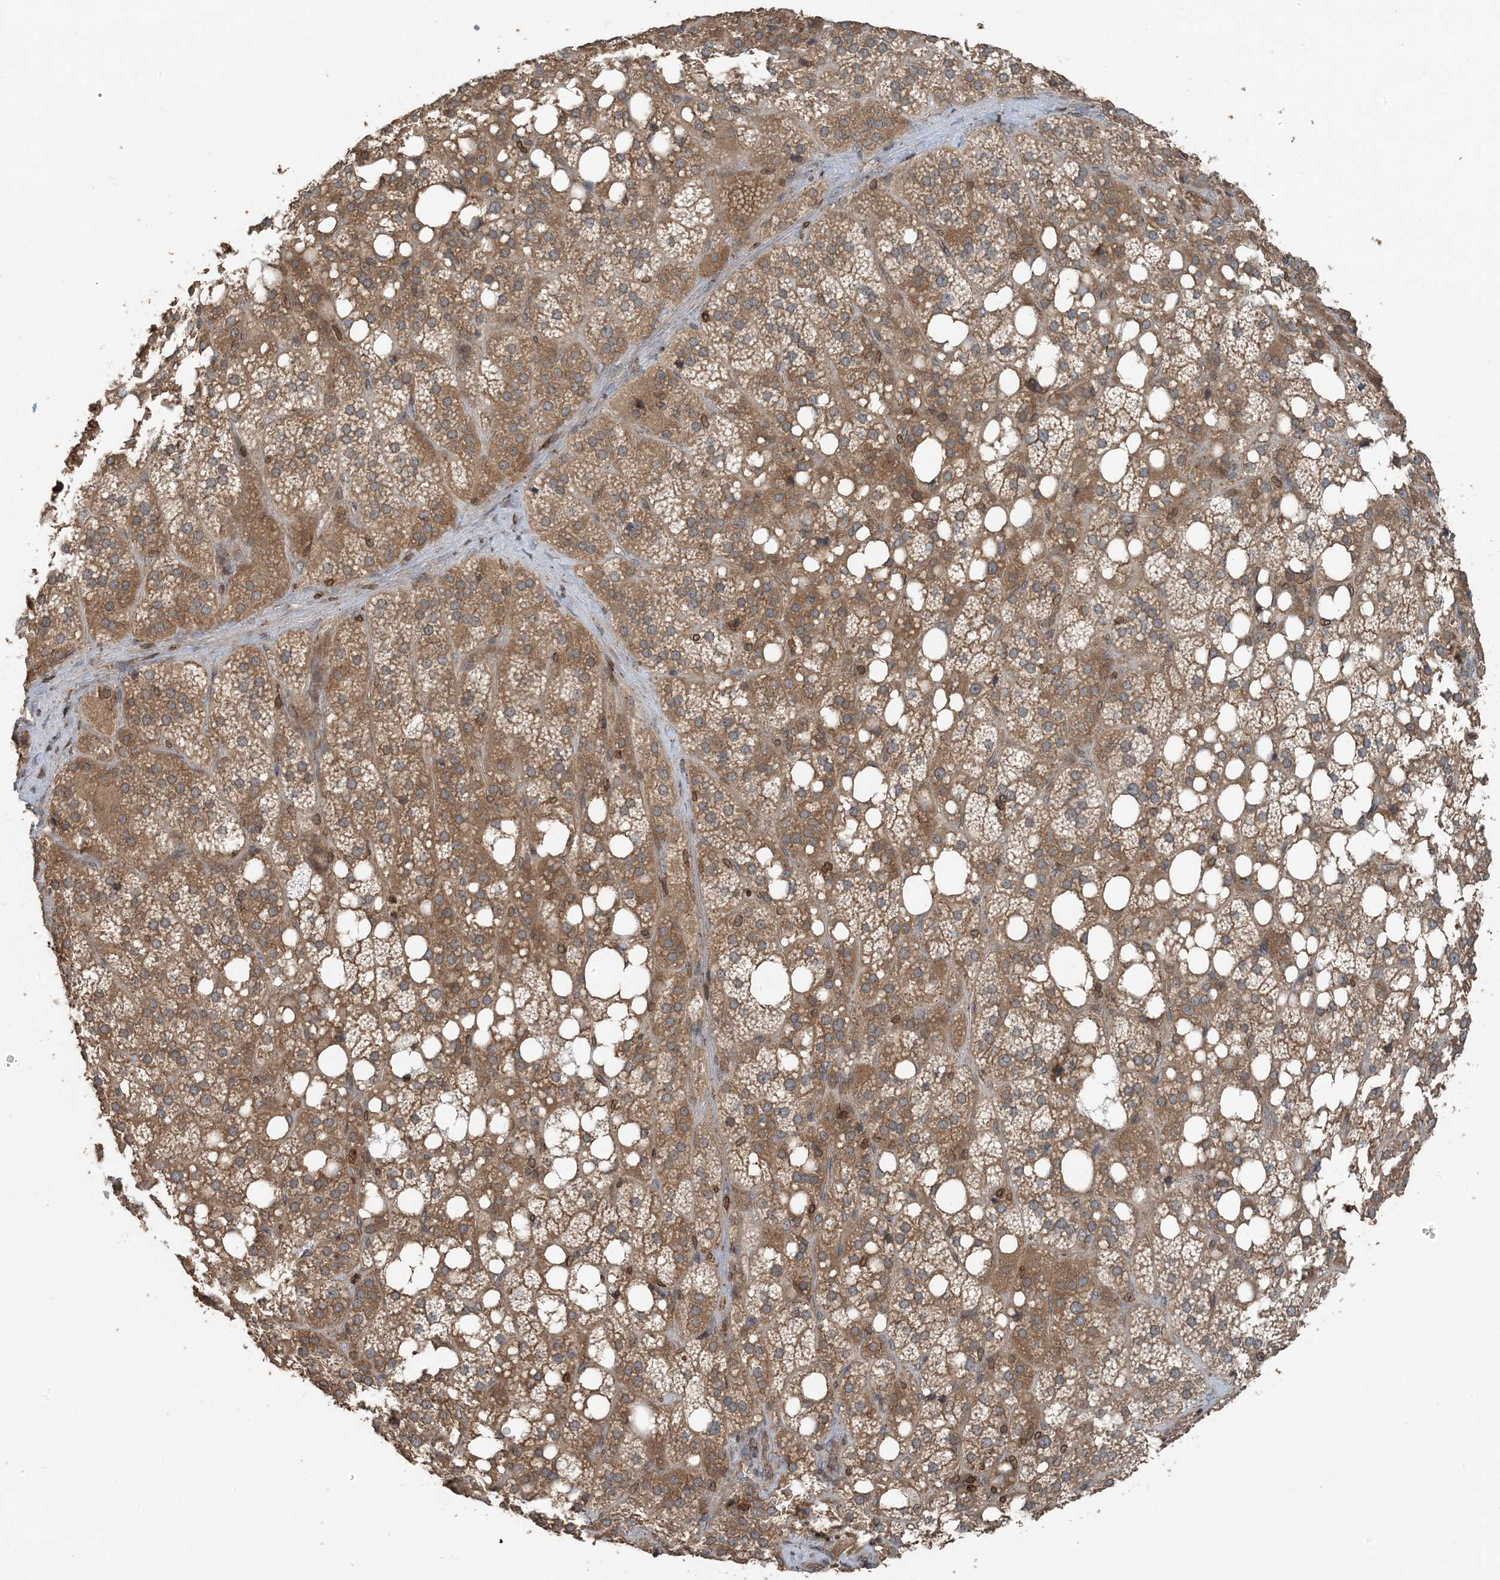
{"staining": {"intensity": "strong", "quantity": ">75%", "location": "cytoplasmic/membranous"}, "tissue": "adrenal gland", "cell_type": "Glandular cells", "image_type": "normal", "snomed": [{"axis": "morphology", "description": "Normal tissue, NOS"}, {"axis": "topography", "description": "Adrenal gland"}], "caption": "IHC histopathology image of benign human adrenal gland stained for a protein (brown), which displays high levels of strong cytoplasmic/membranous positivity in approximately >75% of glandular cells.", "gene": "ZFAND2B", "patient": {"sex": "female", "age": 59}}